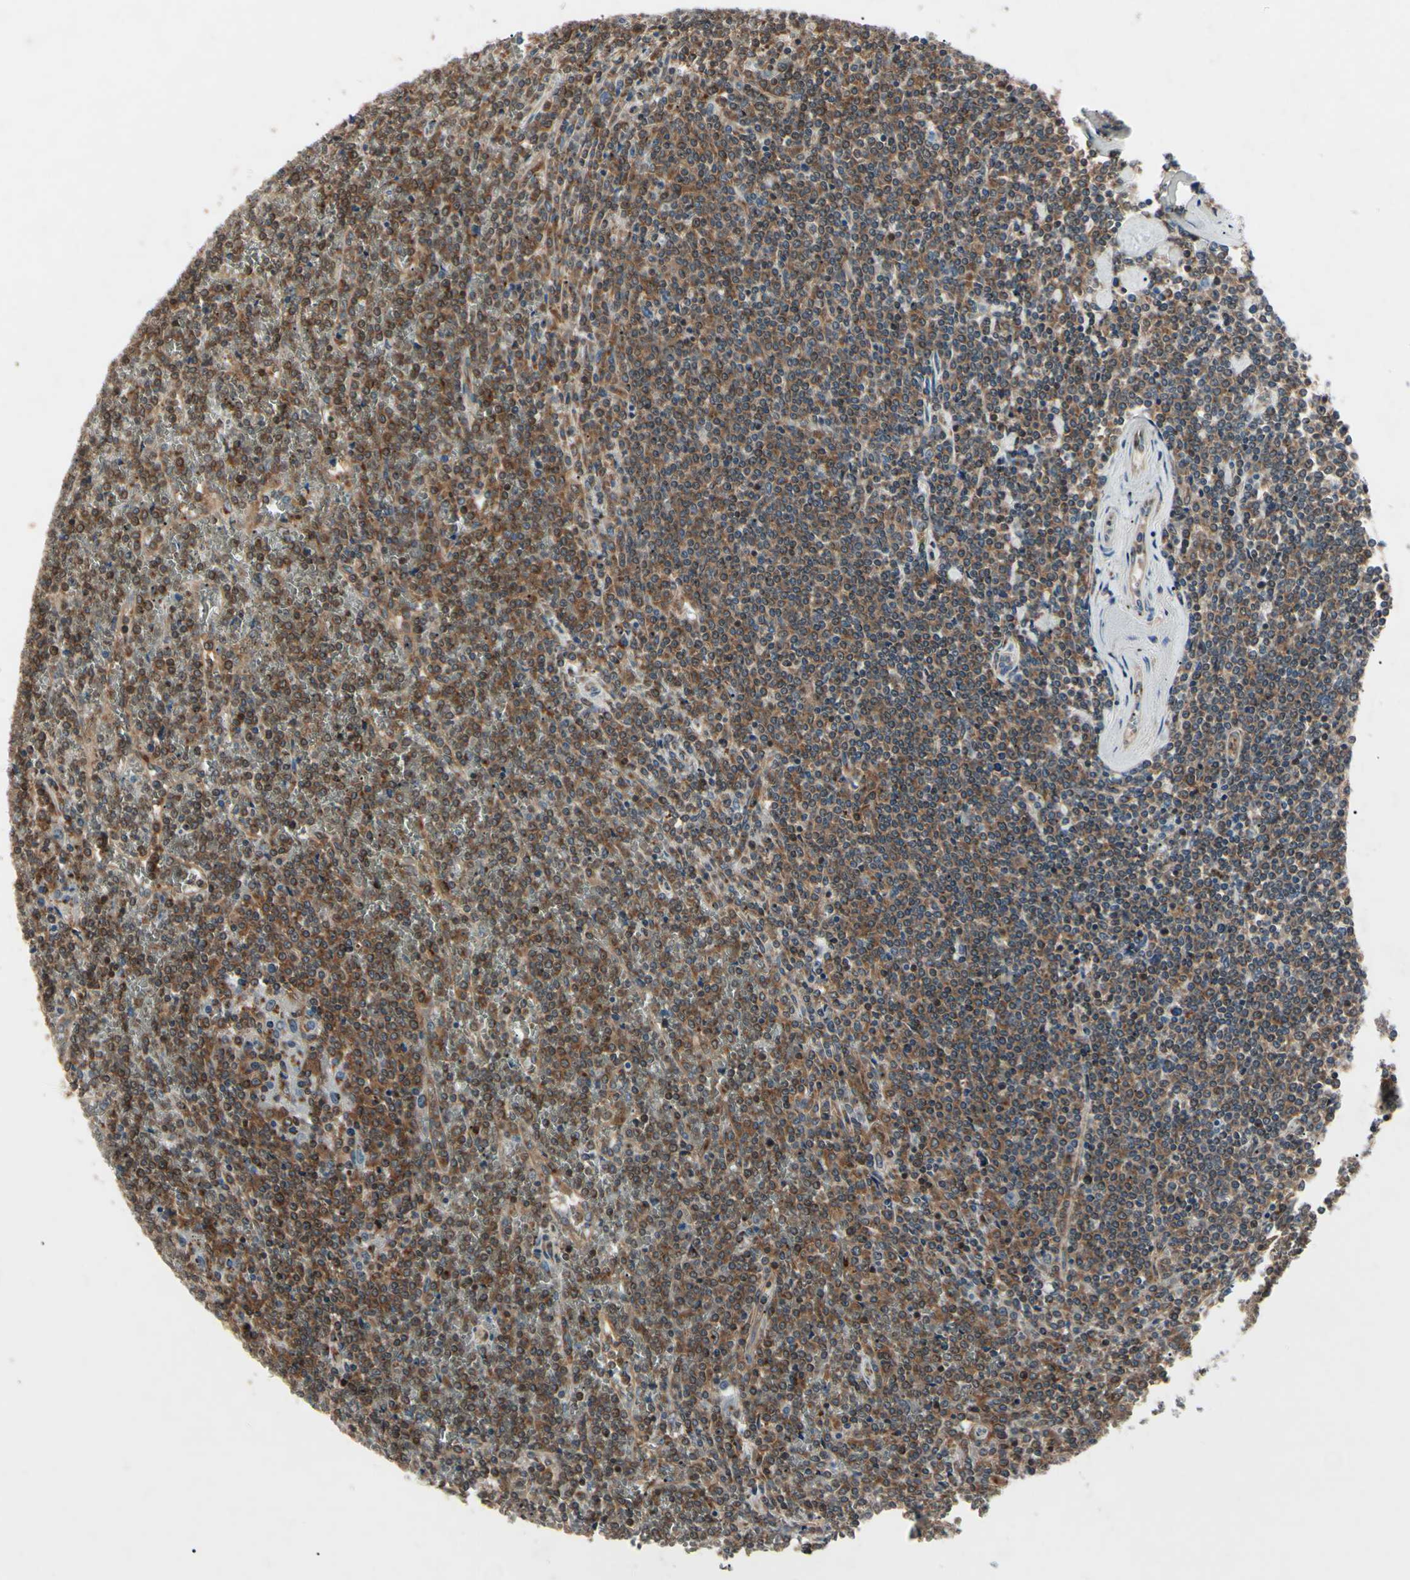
{"staining": {"intensity": "strong", "quantity": "25%-75%", "location": "cytoplasmic/membranous,nuclear"}, "tissue": "lymphoma", "cell_type": "Tumor cells", "image_type": "cancer", "snomed": [{"axis": "morphology", "description": "Malignant lymphoma, non-Hodgkin's type, Low grade"}, {"axis": "topography", "description": "Spleen"}], "caption": "Immunohistochemical staining of human low-grade malignant lymphoma, non-Hodgkin's type exhibits high levels of strong cytoplasmic/membranous and nuclear protein staining in approximately 25%-75% of tumor cells.", "gene": "MAPRE1", "patient": {"sex": "female", "age": 19}}